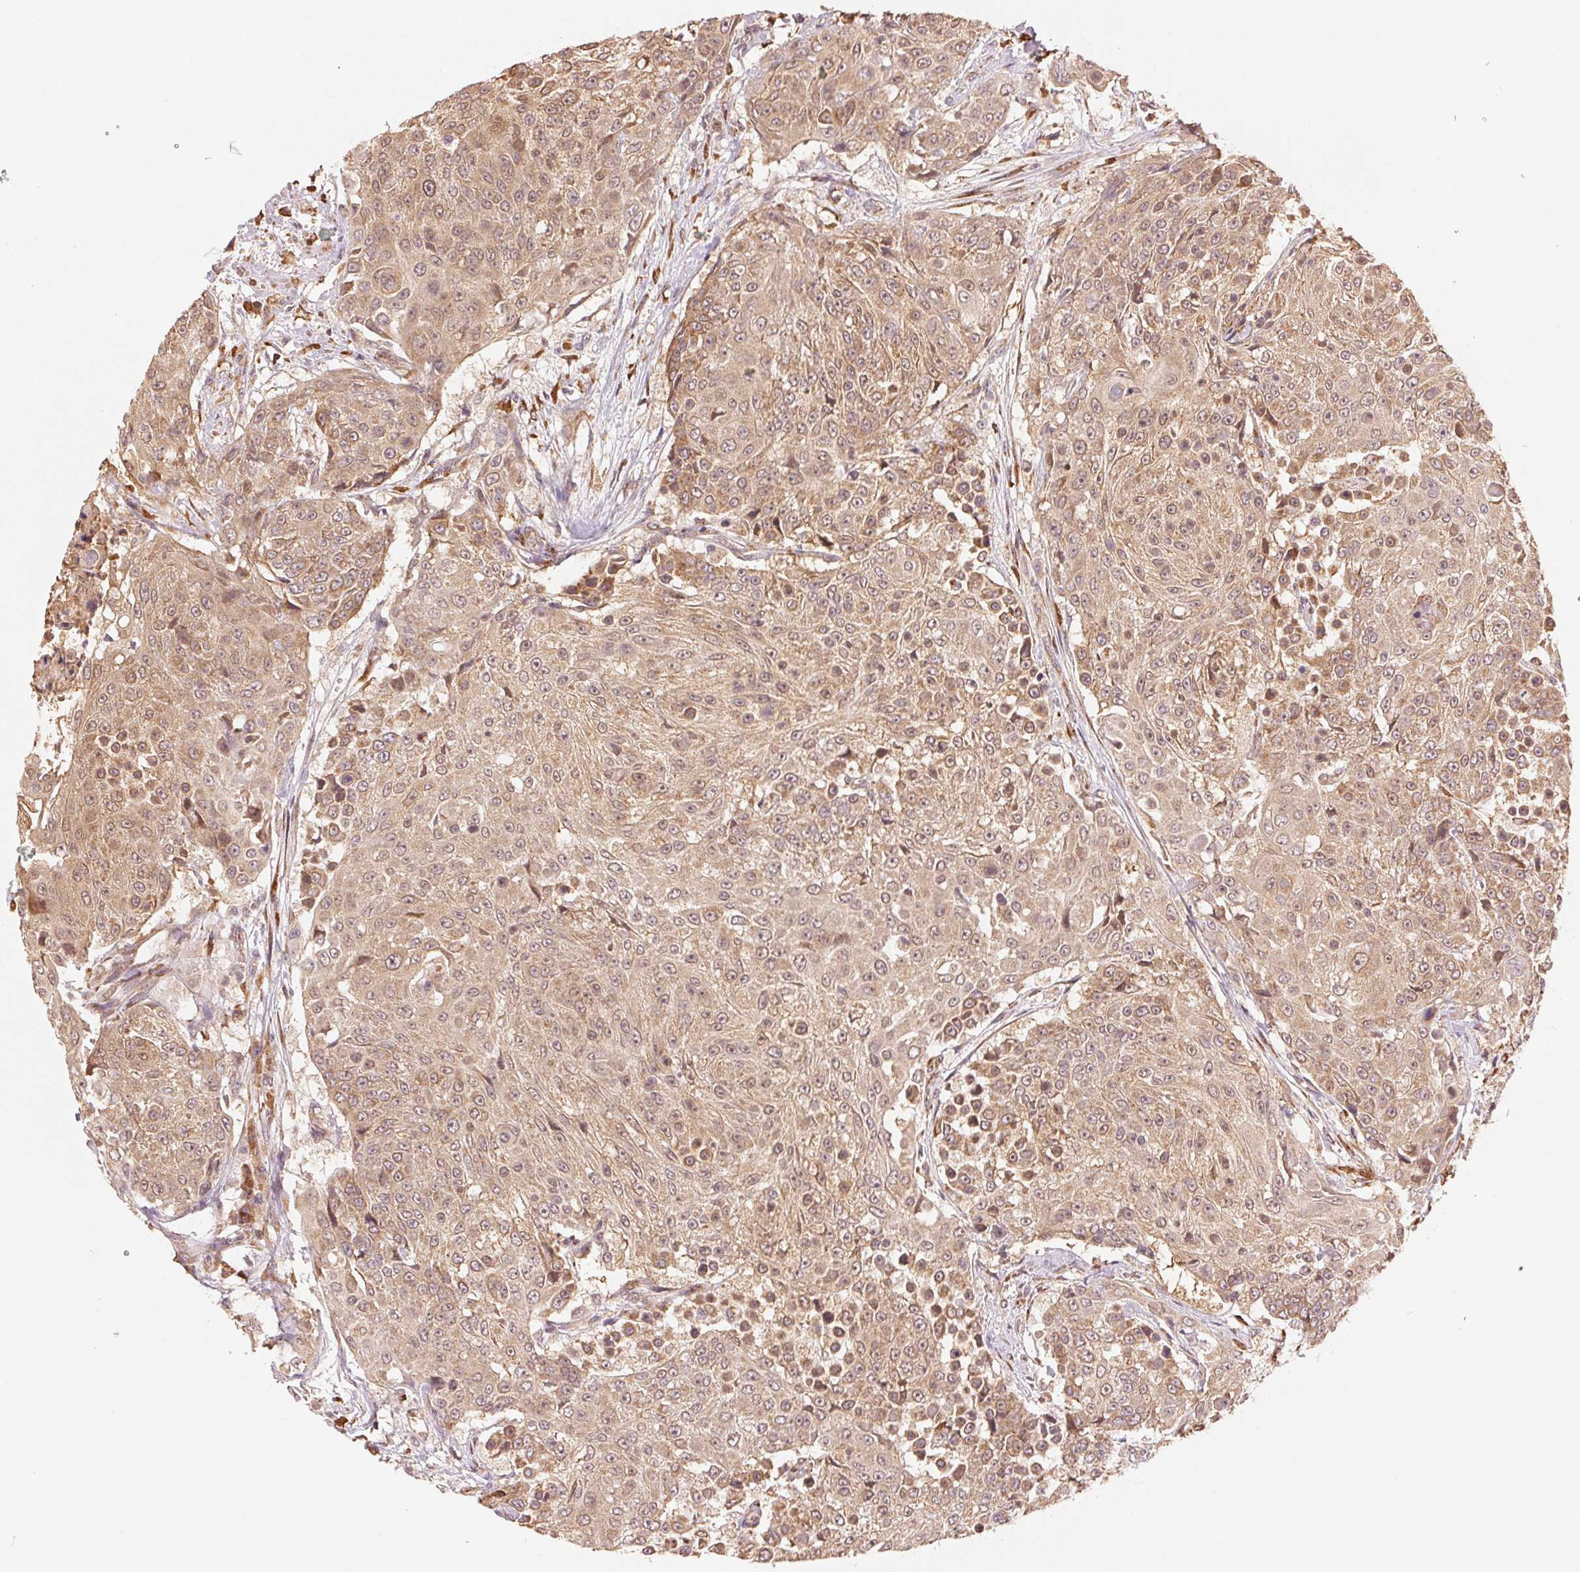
{"staining": {"intensity": "moderate", "quantity": ">75%", "location": "cytoplasmic/membranous"}, "tissue": "urothelial cancer", "cell_type": "Tumor cells", "image_type": "cancer", "snomed": [{"axis": "morphology", "description": "Urothelial carcinoma, High grade"}, {"axis": "topography", "description": "Urinary bladder"}], "caption": "IHC staining of urothelial cancer, which exhibits medium levels of moderate cytoplasmic/membranous expression in approximately >75% of tumor cells indicating moderate cytoplasmic/membranous protein staining. The staining was performed using DAB (brown) for protein detection and nuclei were counterstained in hematoxylin (blue).", "gene": "SLC20A1", "patient": {"sex": "female", "age": 63}}